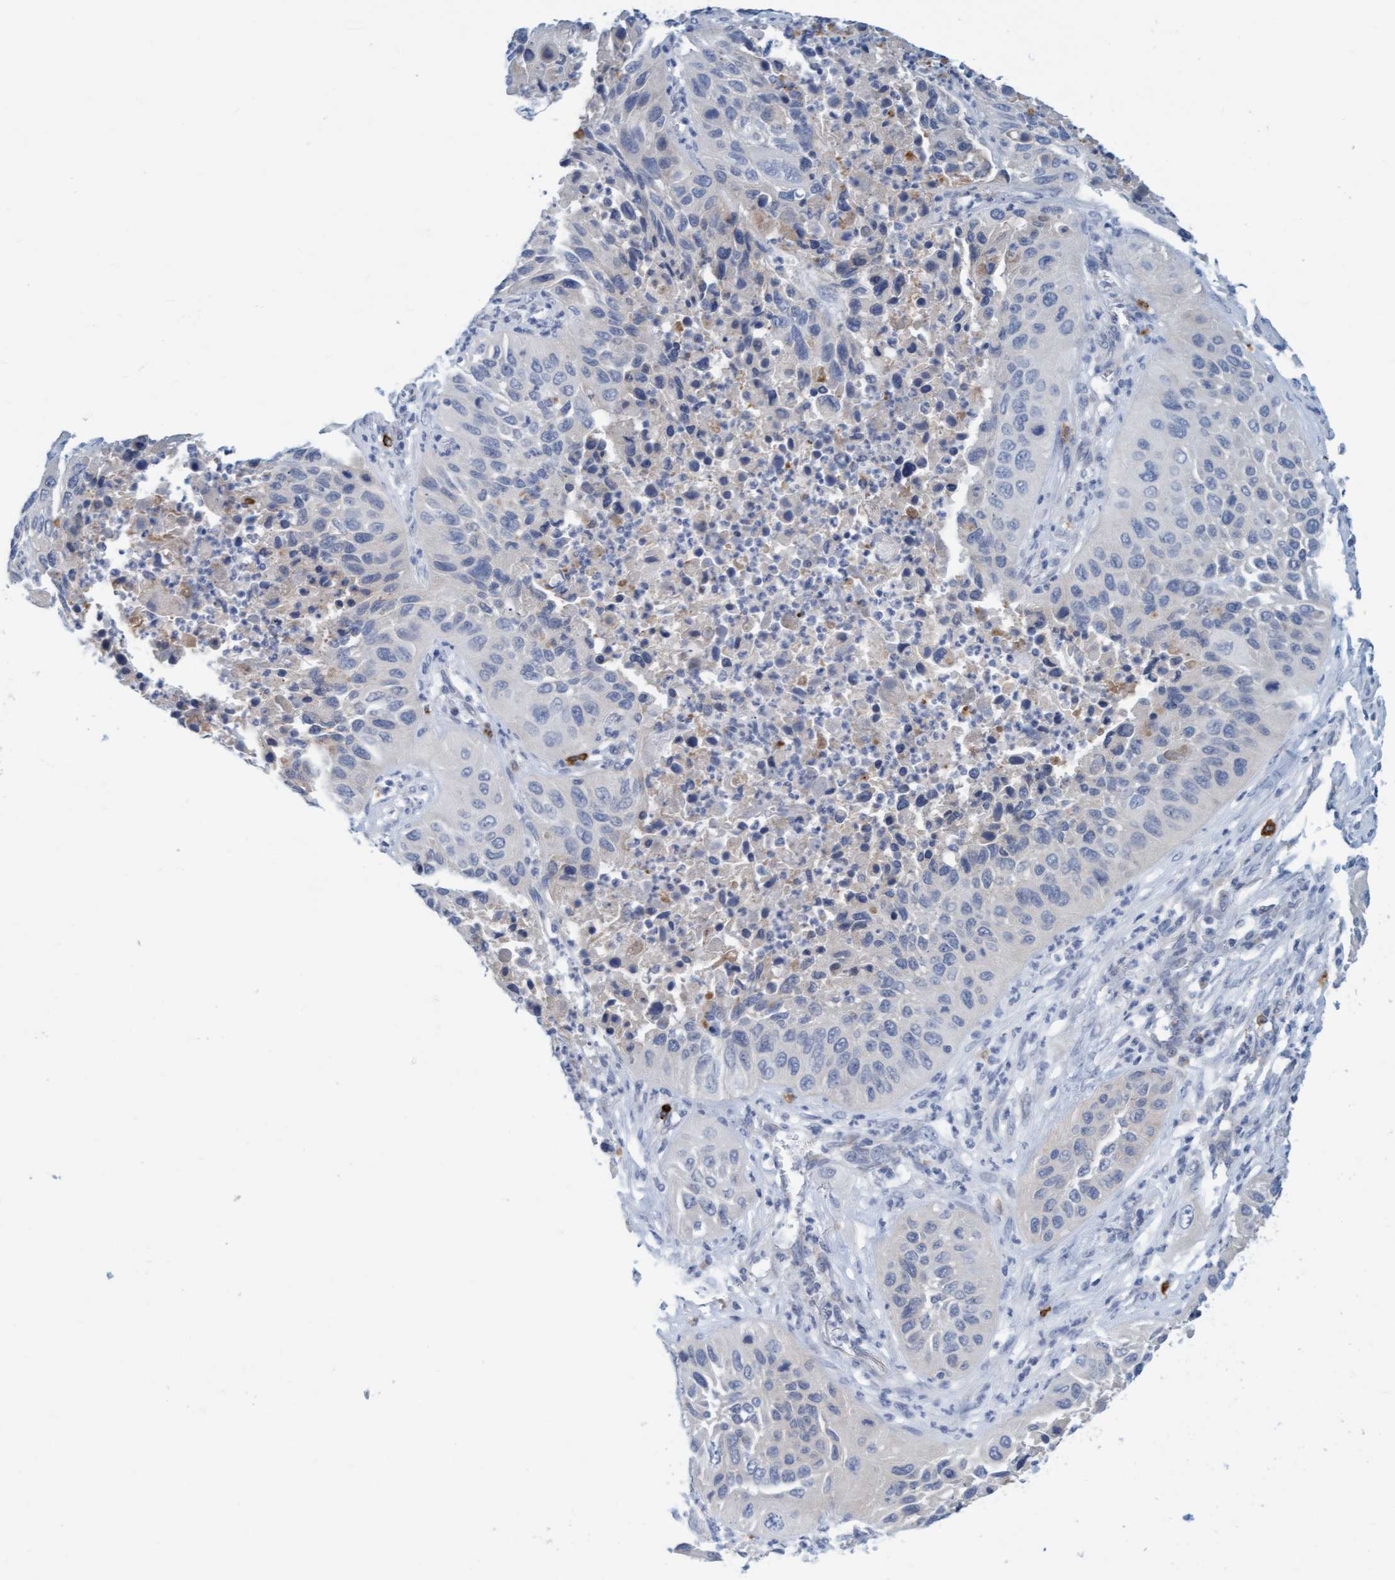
{"staining": {"intensity": "negative", "quantity": "none", "location": "none"}, "tissue": "lung cancer", "cell_type": "Tumor cells", "image_type": "cancer", "snomed": [{"axis": "morphology", "description": "Squamous cell carcinoma, NOS"}, {"axis": "topography", "description": "Lung"}], "caption": "This is a photomicrograph of immunohistochemistry staining of lung cancer (squamous cell carcinoma), which shows no positivity in tumor cells. (Stains: DAB (3,3'-diaminobenzidine) immunohistochemistry with hematoxylin counter stain, Microscopy: brightfield microscopy at high magnification).", "gene": "CPA3", "patient": {"sex": "female", "age": 76}}